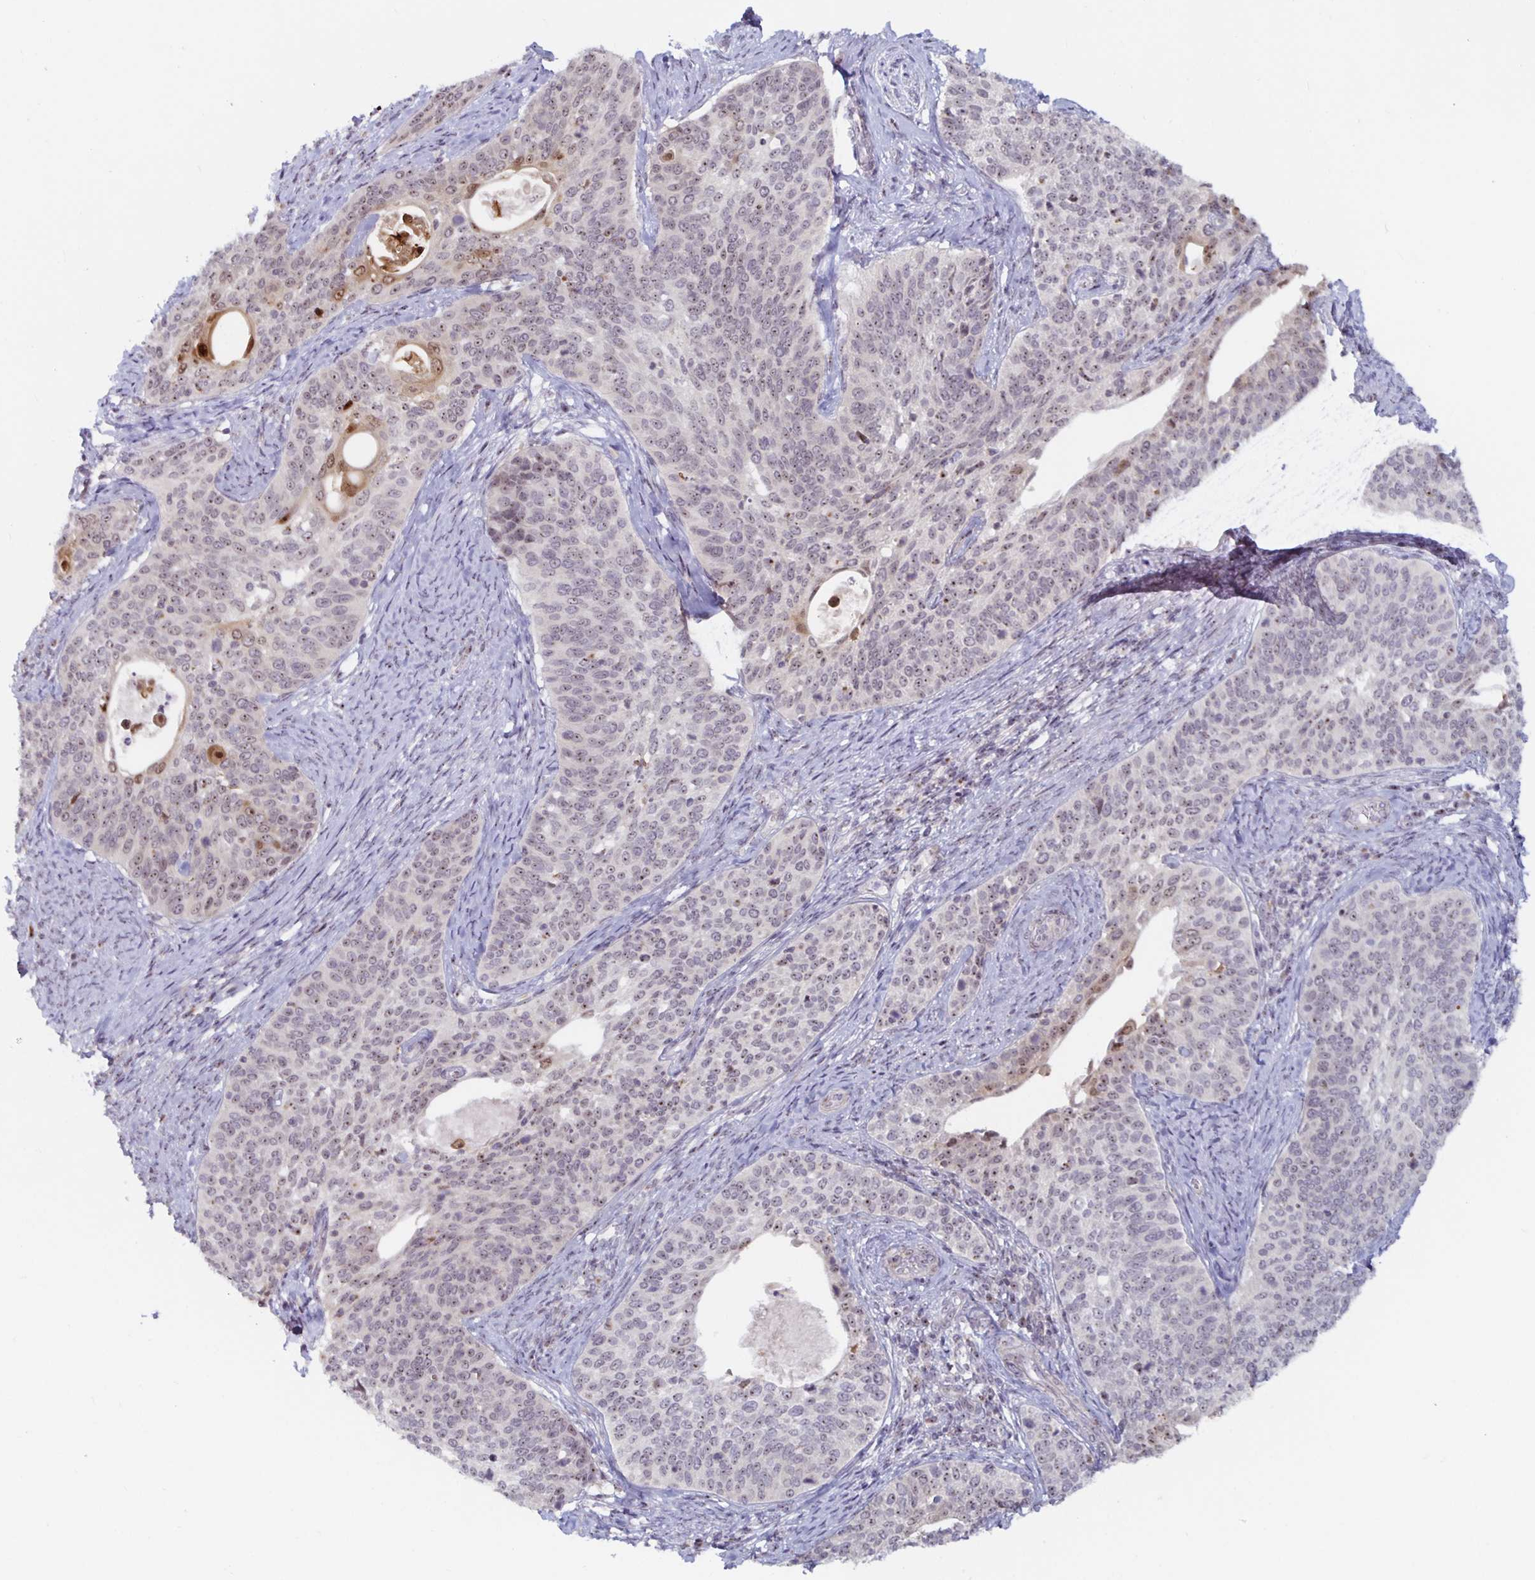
{"staining": {"intensity": "weak", "quantity": "25%-75%", "location": "nuclear"}, "tissue": "cervical cancer", "cell_type": "Tumor cells", "image_type": "cancer", "snomed": [{"axis": "morphology", "description": "Squamous cell carcinoma, NOS"}, {"axis": "topography", "description": "Cervix"}], "caption": "Cervical squamous cell carcinoma was stained to show a protein in brown. There is low levels of weak nuclear positivity in approximately 25%-75% of tumor cells.", "gene": "NUP85", "patient": {"sex": "female", "age": 69}}